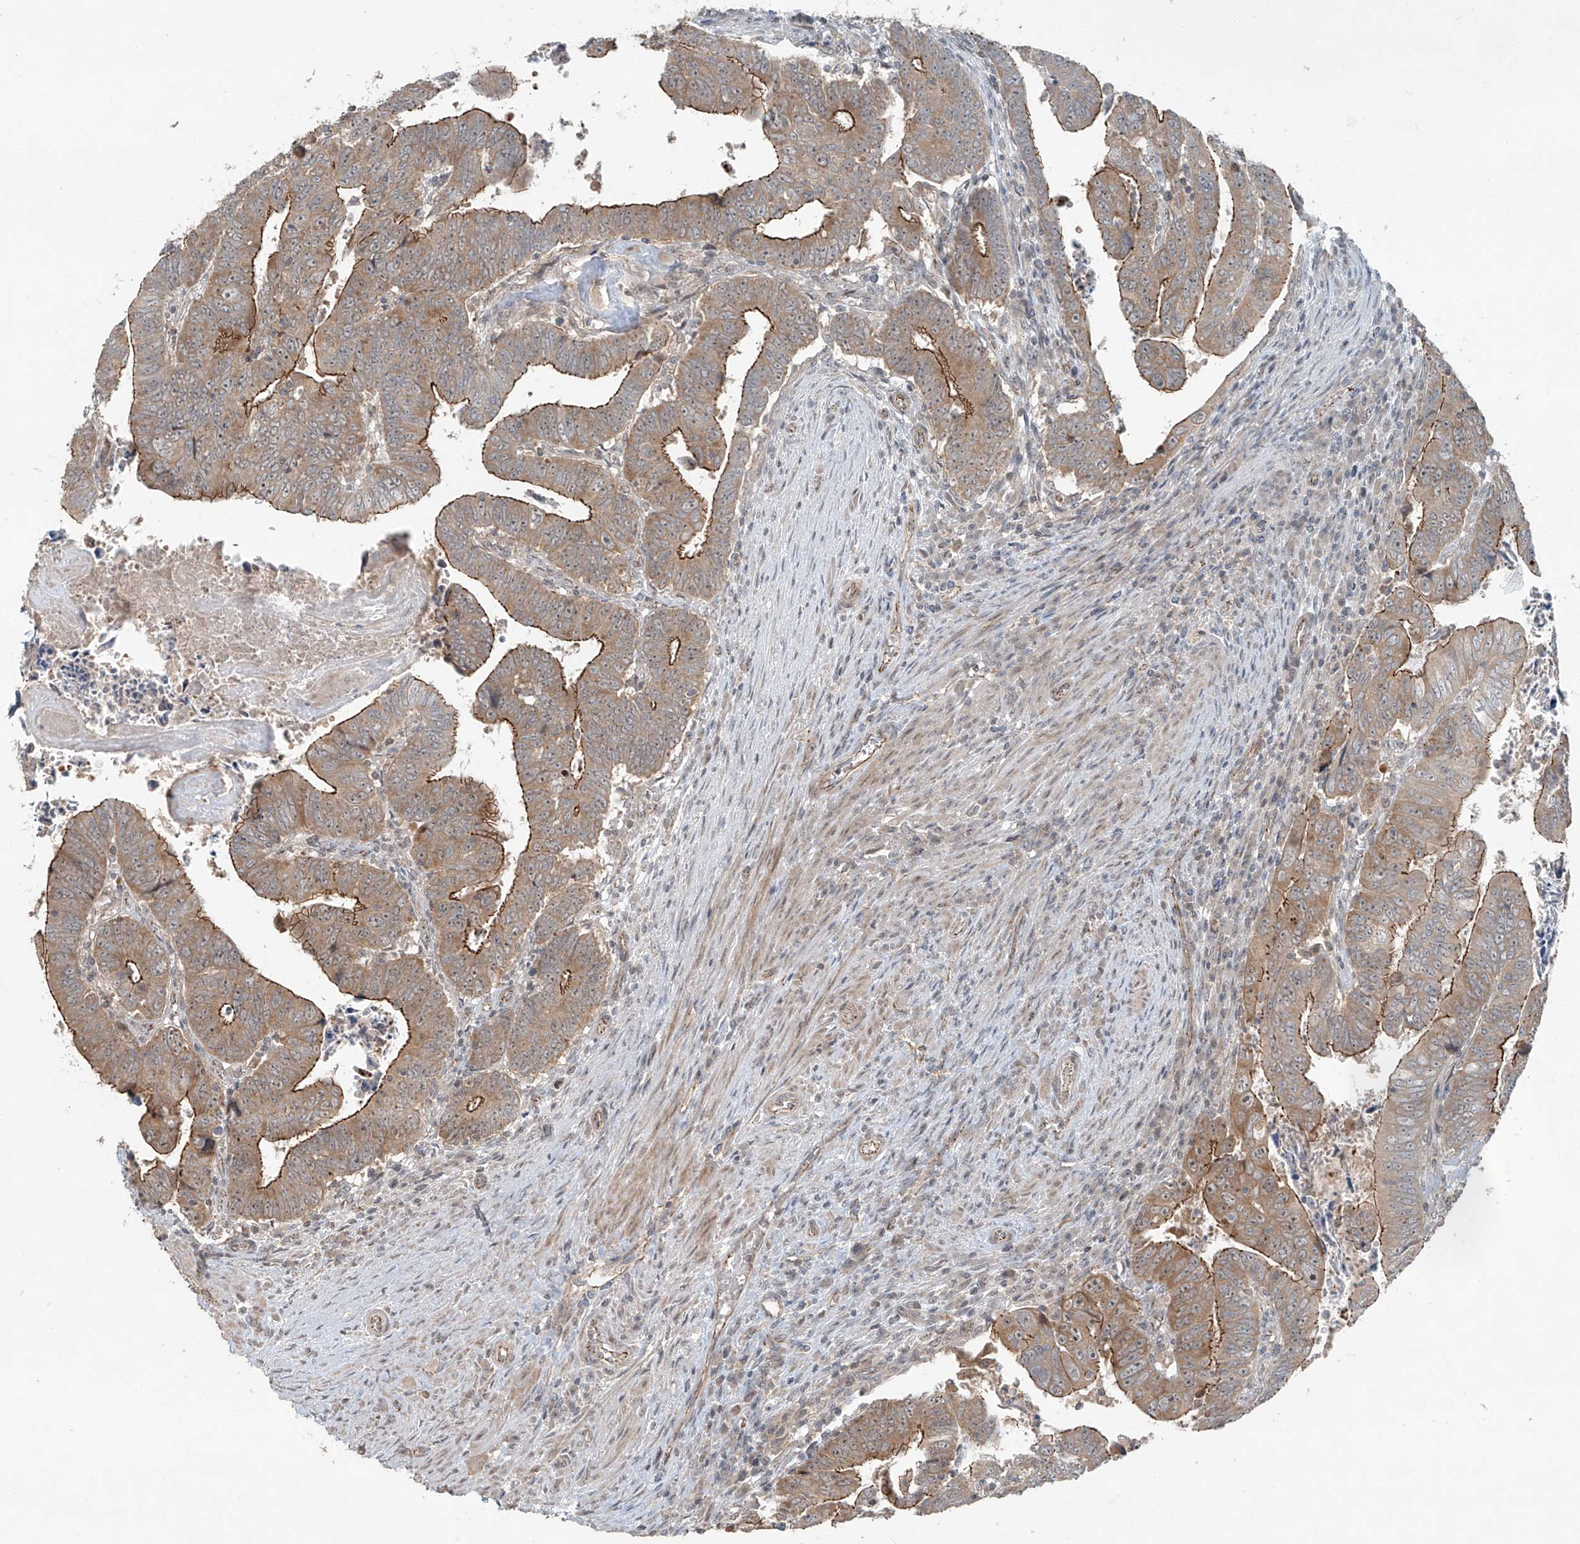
{"staining": {"intensity": "moderate", "quantity": ">75%", "location": "cytoplasmic/membranous"}, "tissue": "colorectal cancer", "cell_type": "Tumor cells", "image_type": "cancer", "snomed": [{"axis": "morphology", "description": "Normal tissue, NOS"}, {"axis": "morphology", "description": "Adenocarcinoma, NOS"}, {"axis": "topography", "description": "Rectum"}], "caption": "High-power microscopy captured an immunohistochemistry photomicrograph of colorectal cancer, revealing moderate cytoplasmic/membranous expression in about >75% of tumor cells.", "gene": "ZNF16", "patient": {"sex": "female", "age": 65}}